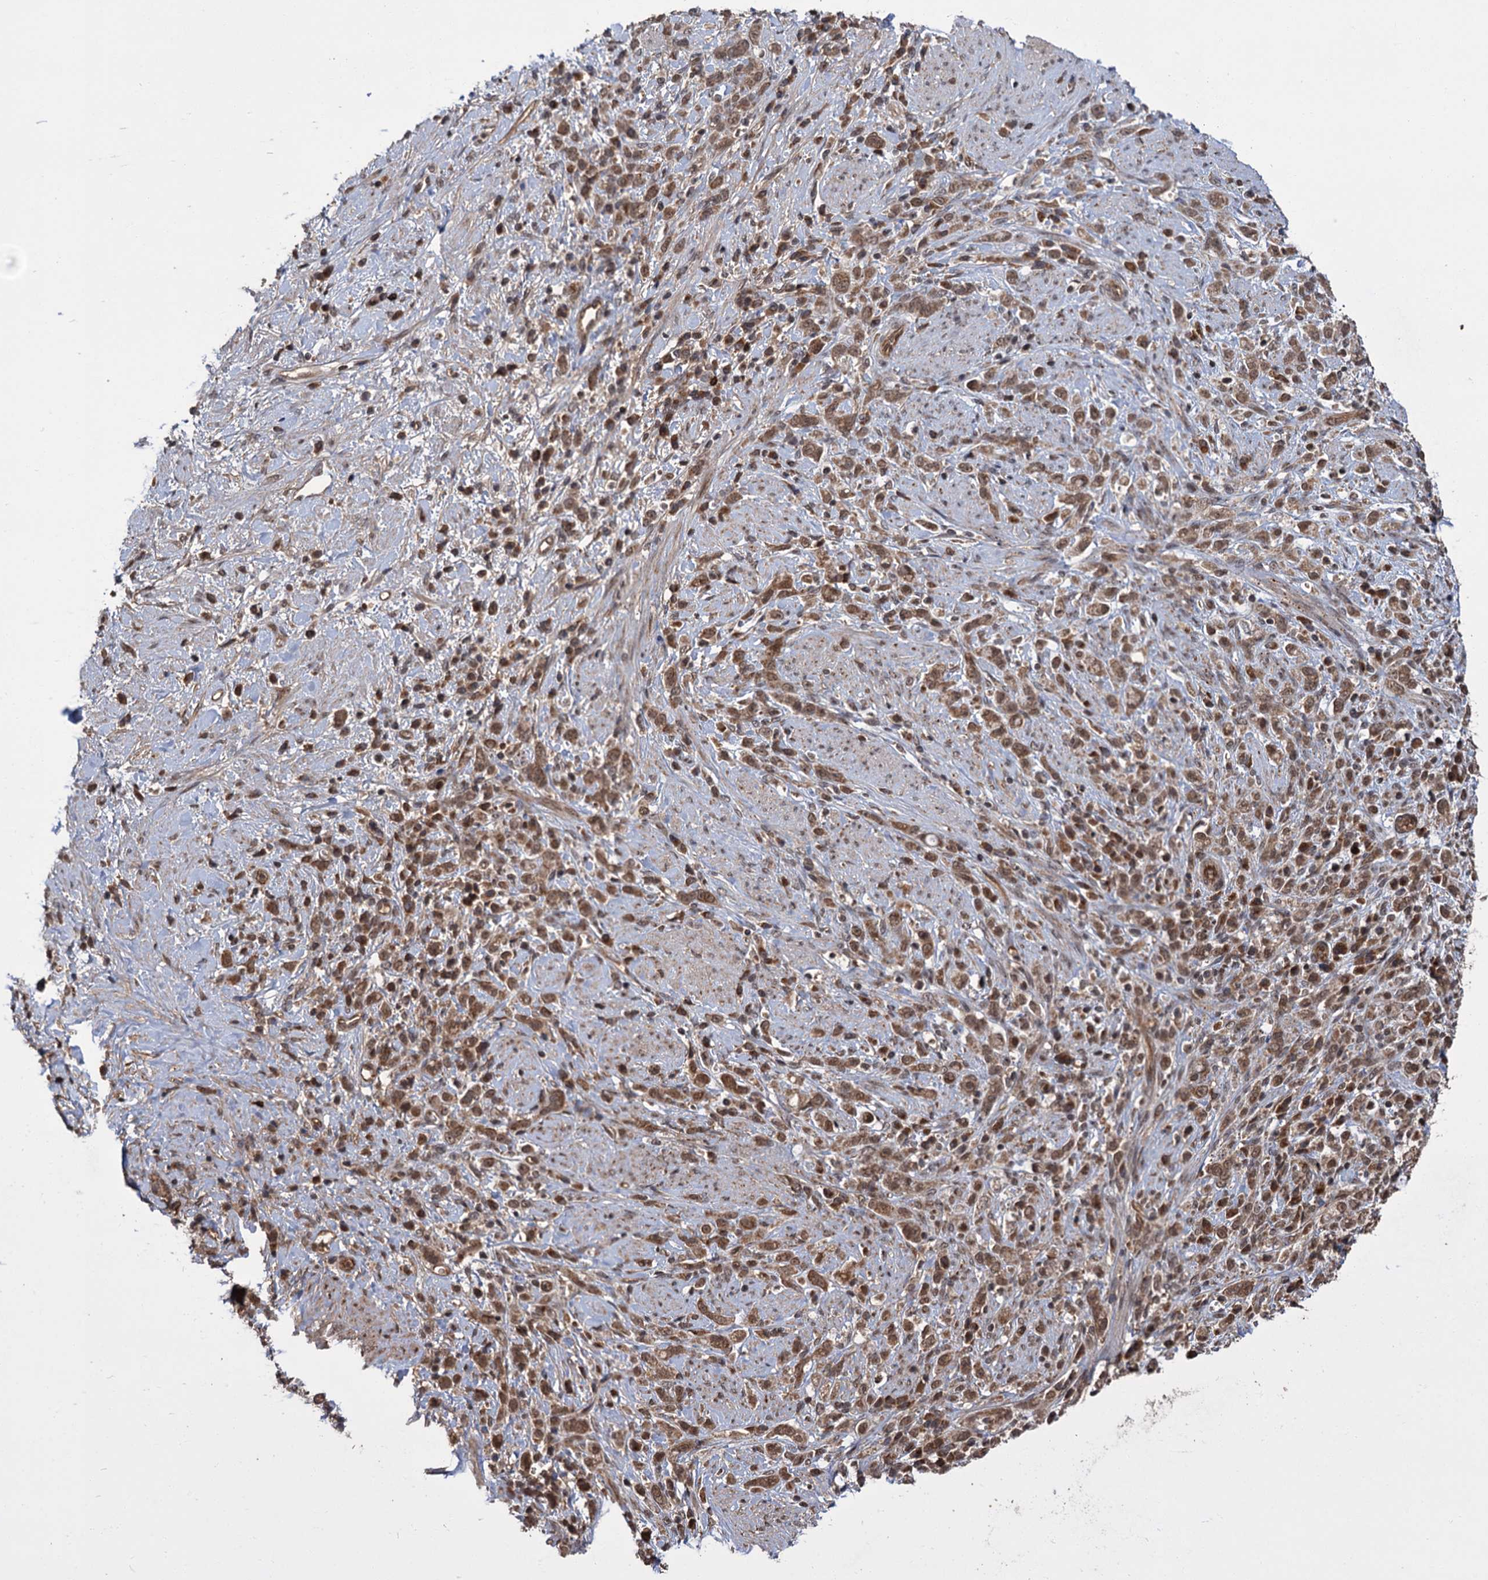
{"staining": {"intensity": "moderate", "quantity": ">75%", "location": "cytoplasmic/membranous,nuclear"}, "tissue": "stomach cancer", "cell_type": "Tumor cells", "image_type": "cancer", "snomed": [{"axis": "morphology", "description": "Adenocarcinoma, NOS"}, {"axis": "topography", "description": "Stomach"}], "caption": "This micrograph reveals immunohistochemistry staining of human stomach cancer (adenocarcinoma), with medium moderate cytoplasmic/membranous and nuclear expression in about >75% of tumor cells.", "gene": "KANSL2", "patient": {"sex": "female", "age": 60}}